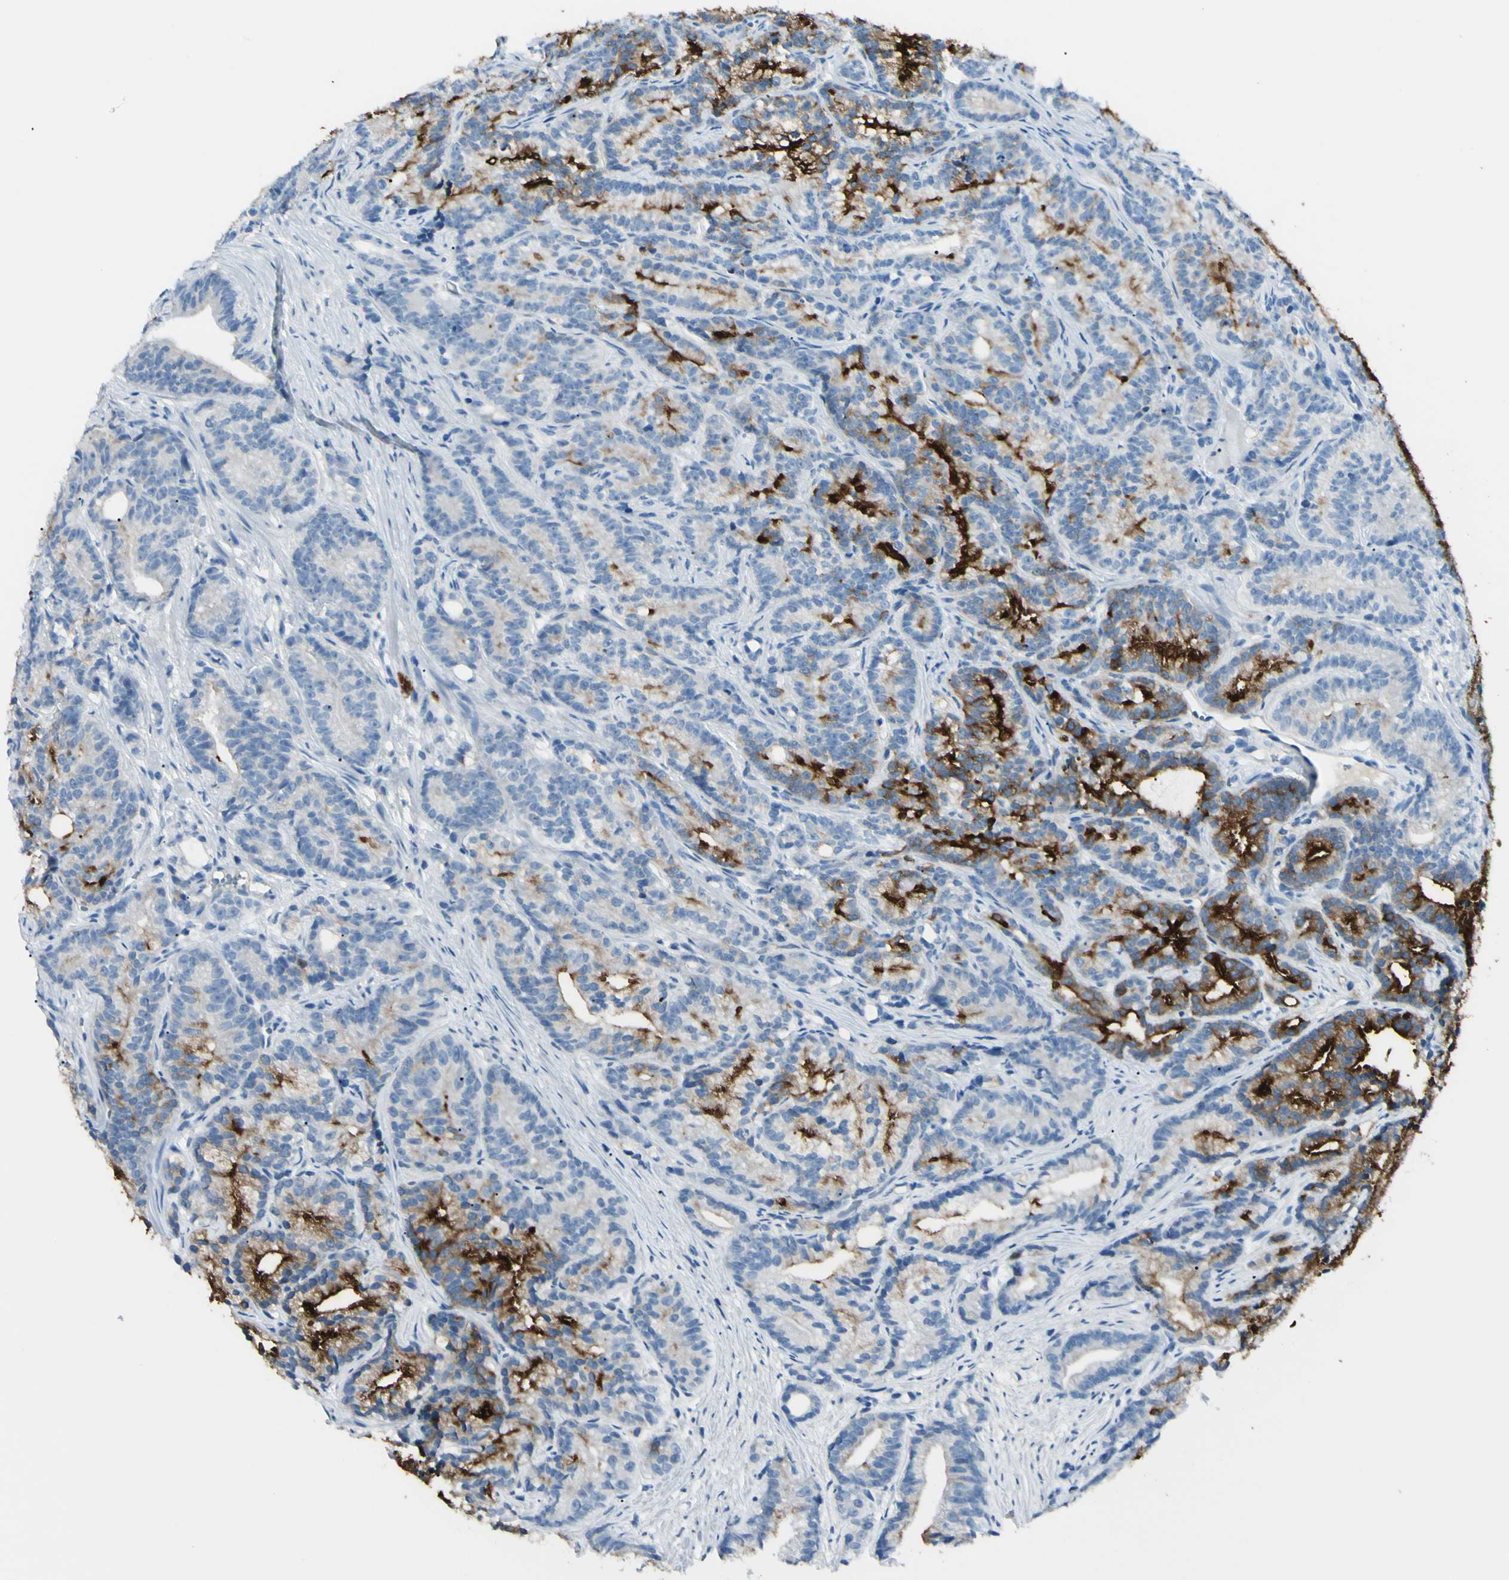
{"staining": {"intensity": "strong", "quantity": ">75%", "location": "cytoplasmic/membranous"}, "tissue": "prostate cancer", "cell_type": "Tumor cells", "image_type": "cancer", "snomed": [{"axis": "morphology", "description": "Adenocarcinoma, Low grade"}, {"axis": "topography", "description": "Prostate"}], "caption": "This micrograph displays immunohistochemistry (IHC) staining of human adenocarcinoma (low-grade) (prostate), with high strong cytoplasmic/membranous positivity in about >75% of tumor cells.", "gene": "FOLH1", "patient": {"sex": "male", "age": 89}}